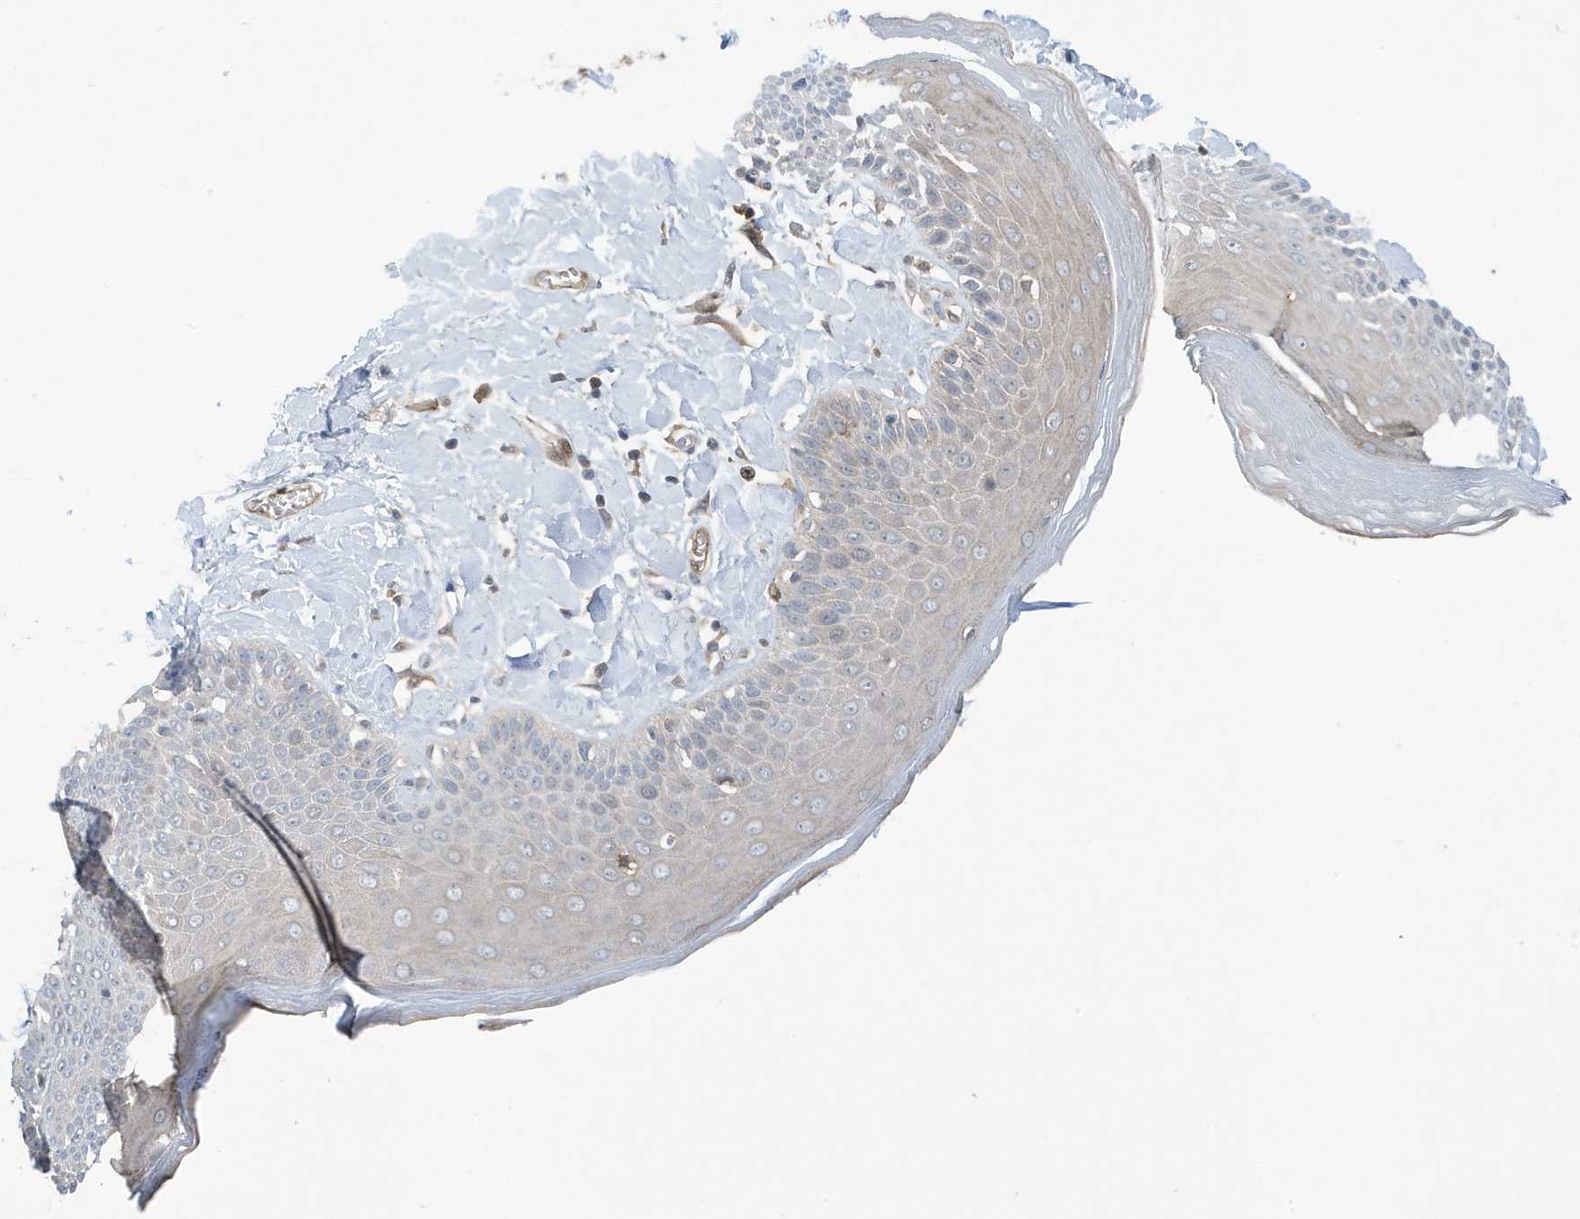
{"staining": {"intensity": "negative", "quantity": "none", "location": "none"}, "tissue": "skin", "cell_type": "Epidermal cells", "image_type": "normal", "snomed": [{"axis": "morphology", "description": "Normal tissue, NOS"}, {"axis": "topography", "description": "Anal"}], "caption": "Image shows no significant protein staining in epidermal cells of unremarkable skin. (DAB (3,3'-diaminobenzidine) immunohistochemistry (IHC) with hematoxylin counter stain).", "gene": "NCOA7", "patient": {"sex": "male", "age": 69}}